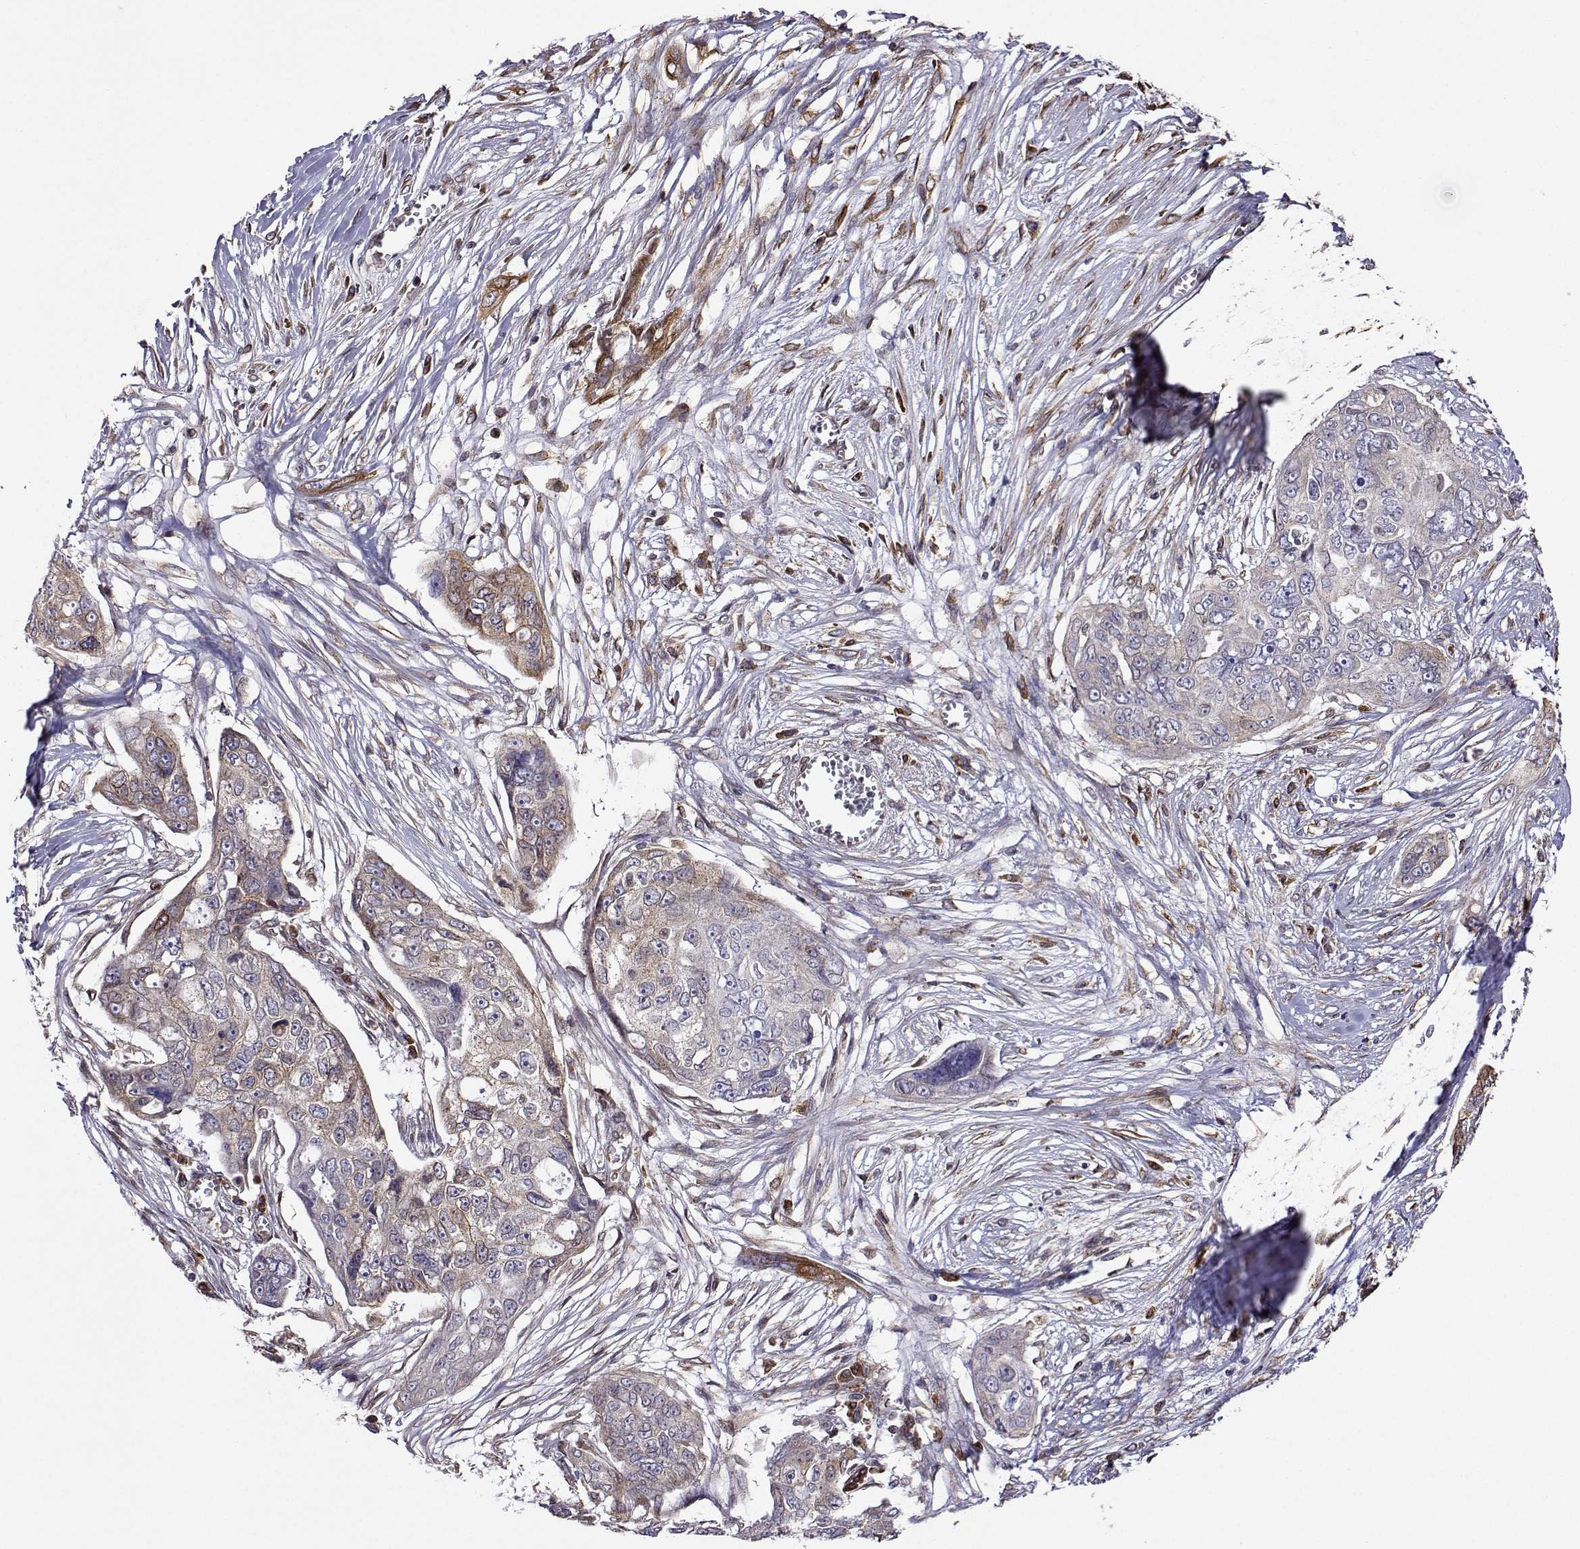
{"staining": {"intensity": "weak", "quantity": "<25%", "location": "cytoplasmic/membranous"}, "tissue": "ovarian cancer", "cell_type": "Tumor cells", "image_type": "cancer", "snomed": [{"axis": "morphology", "description": "Carcinoma, endometroid"}, {"axis": "topography", "description": "Ovary"}], "caption": "Tumor cells are negative for brown protein staining in ovarian cancer. (DAB IHC, high magnification).", "gene": "PGRMC2", "patient": {"sex": "female", "age": 70}}